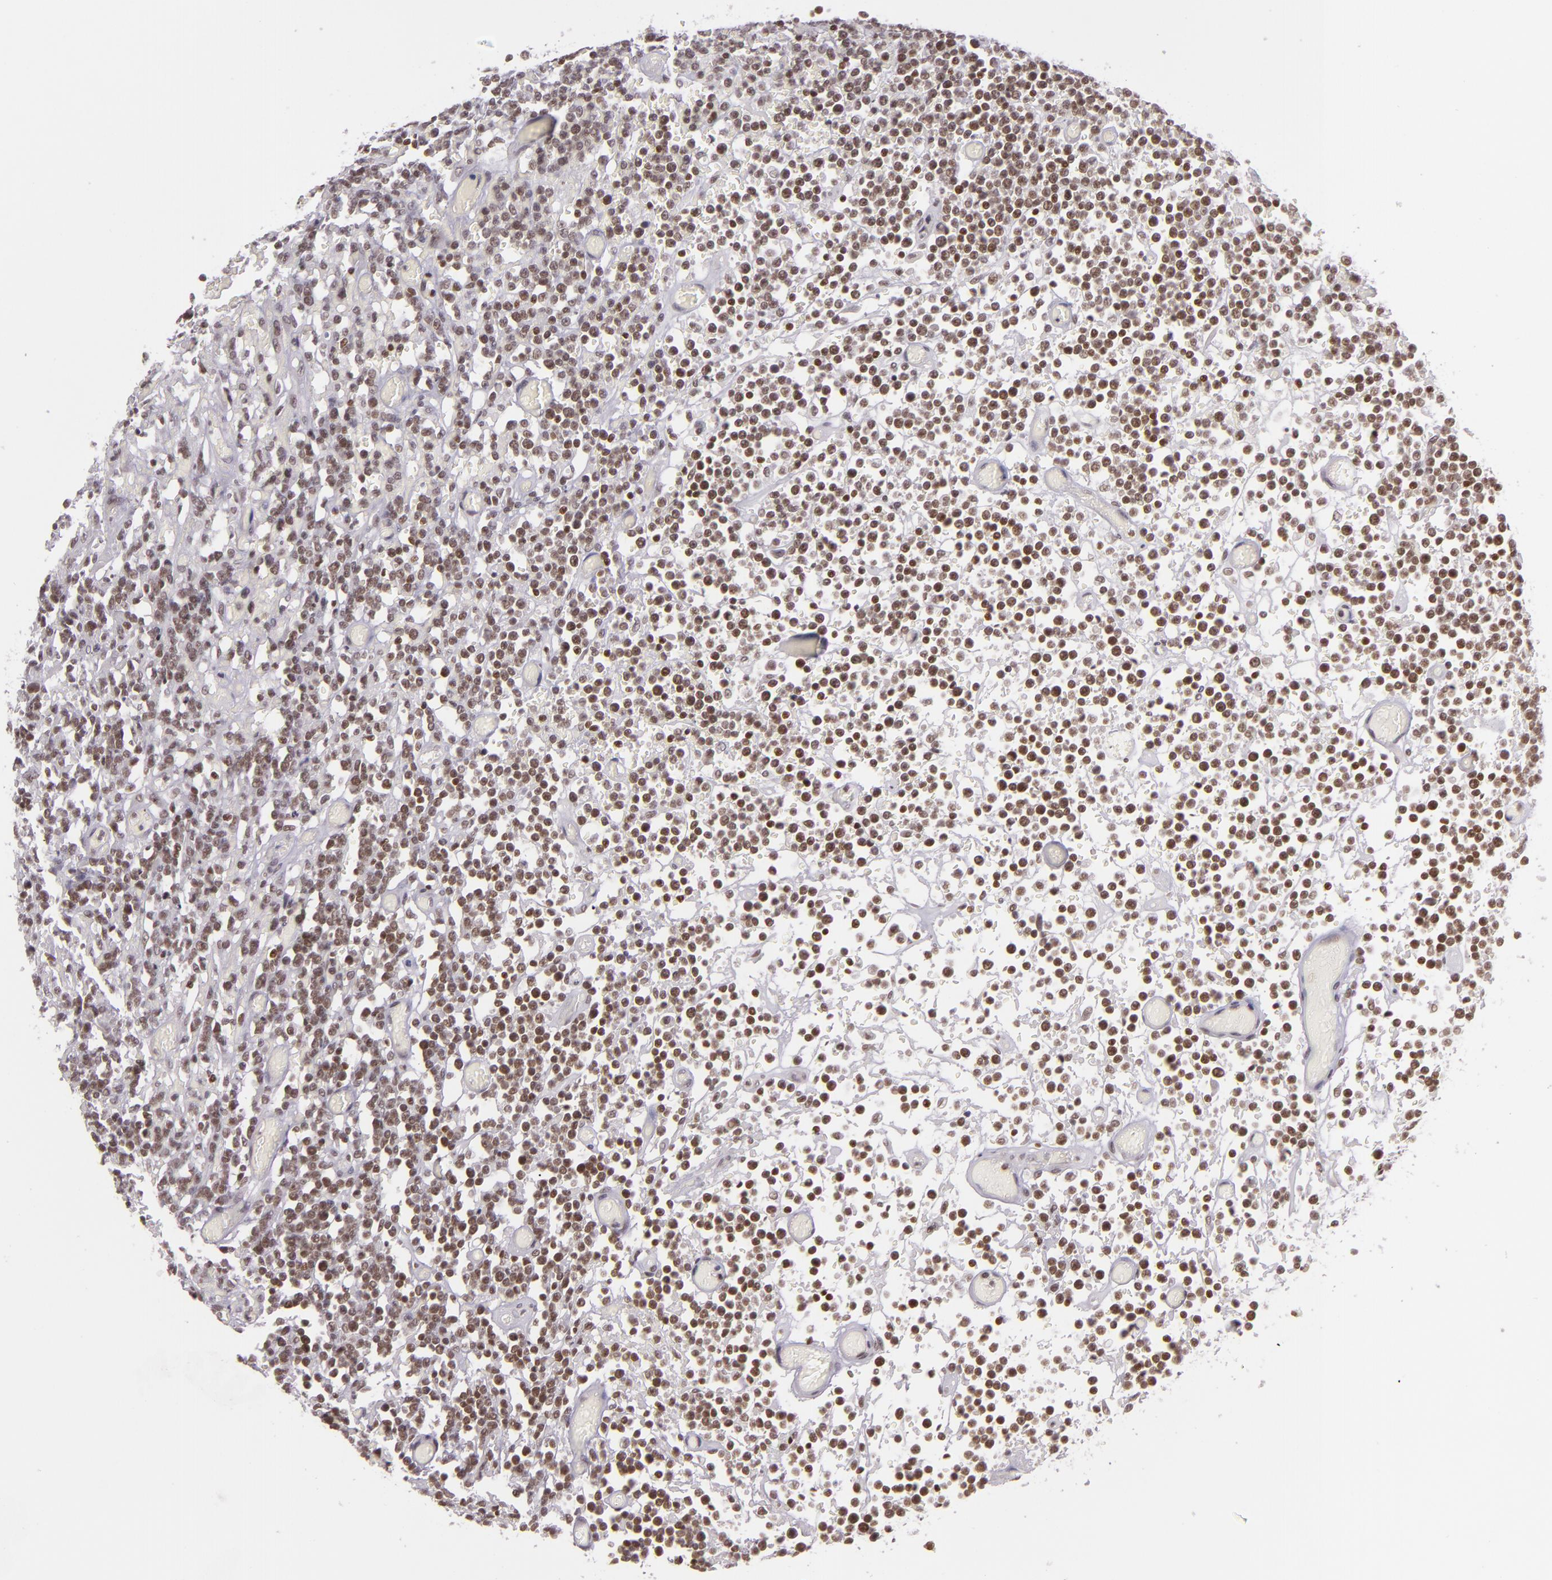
{"staining": {"intensity": "moderate", "quantity": ">75%", "location": "nuclear"}, "tissue": "lymphoma", "cell_type": "Tumor cells", "image_type": "cancer", "snomed": [{"axis": "morphology", "description": "Malignant lymphoma, non-Hodgkin's type, High grade"}, {"axis": "topography", "description": "Colon"}], "caption": "A medium amount of moderate nuclear positivity is identified in about >75% of tumor cells in high-grade malignant lymphoma, non-Hodgkin's type tissue.", "gene": "ZFX", "patient": {"sex": "male", "age": 82}}